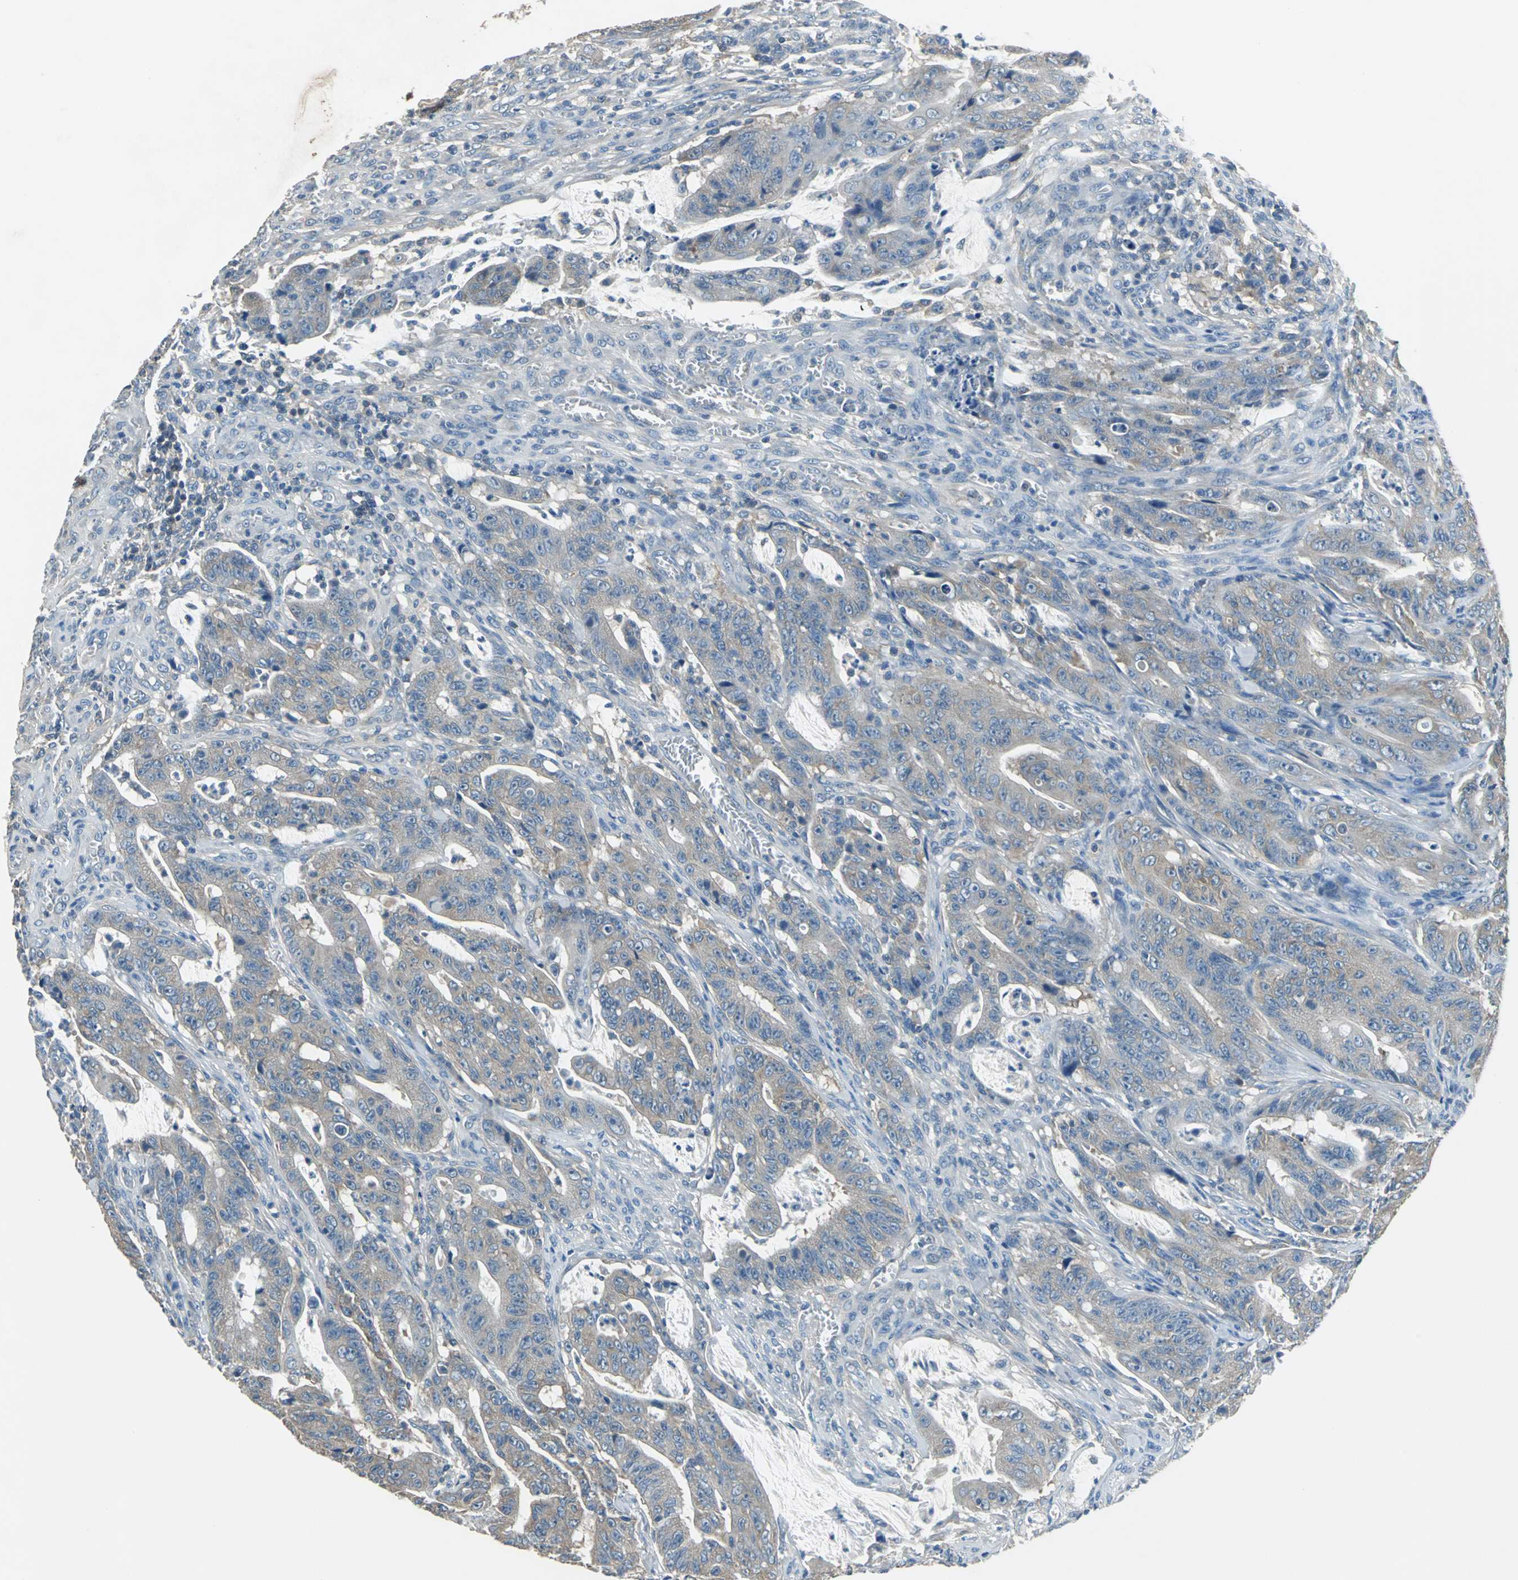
{"staining": {"intensity": "weak", "quantity": "<25%", "location": "cytoplasmic/membranous"}, "tissue": "colorectal cancer", "cell_type": "Tumor cells", "image_type": "cancer", "snomed": [{"axis": "morphology", "description": "Adenocarcinoma, NOS"}, {"axis": "topography", "description": "Colon"}], "caption": "The photomicrograph exhibits no significant positivity in tumor cells of colorectal cancer.", "gene": "PRKCA", "patient": {"sex": "male", "age": 45}}